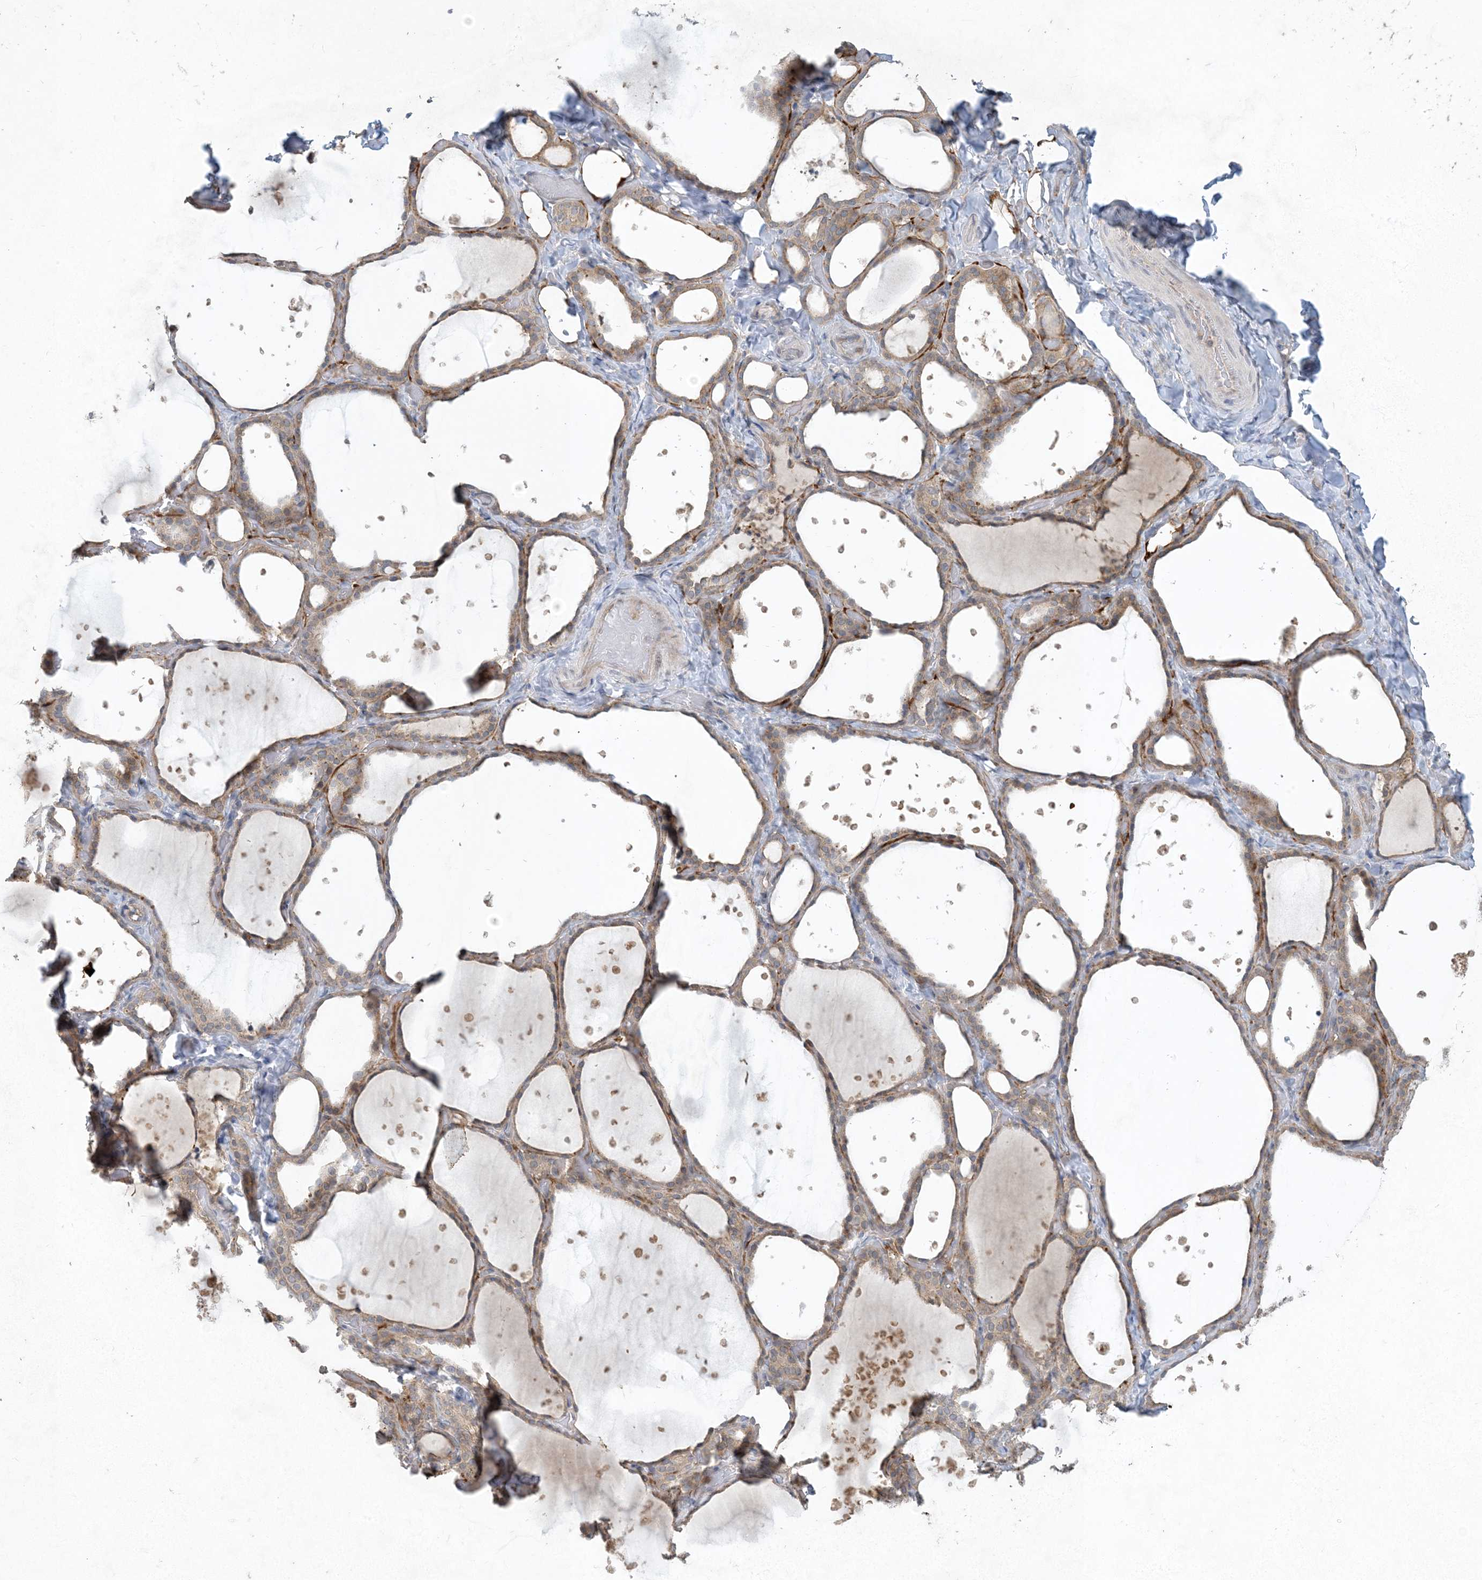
{"staining": {"intensity": "weak", "quantity": "25%-75%", "location": "cytoplasmic/membranous"}, "tissue": "thyroid gland", "cell_type": "Glandular cells", "image_type": "normal", "snomed": [{"axis": "morphology", "description": "Normal tissue, NOS"}, {"axis": "topography", "description": "Thyroid gland"}], "caption": "A brown stain highlights weak cytoplasmic/membranous positivity of a protein in glandular cells of unremarkable human thyroid gland.", "gene": "CDS1", "patient": {"sex": "female", "age": 44}}